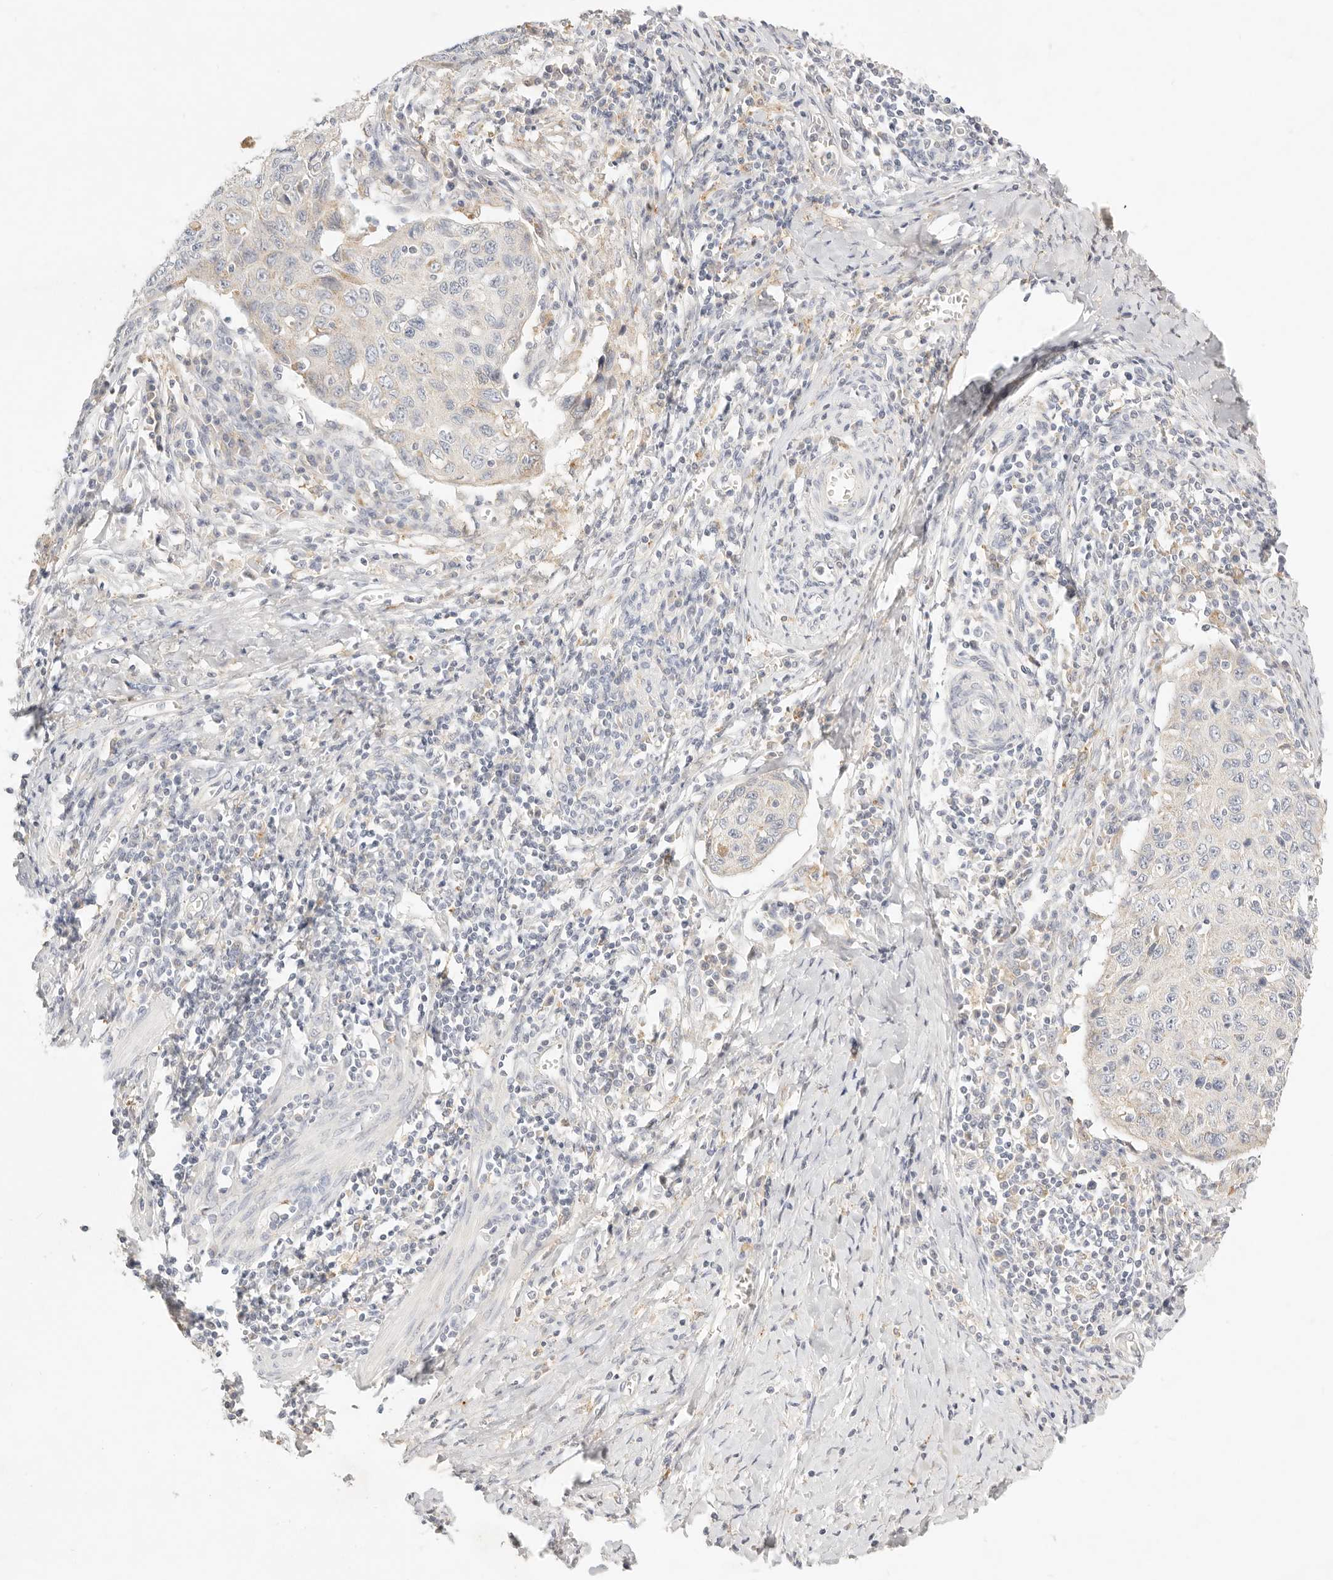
{"staining": {"intensity": "negative", "quantity": "none", "location": "none"}, "tissue": "cervical cancer", "cell_type": "Tumor cells", "image_type": "cancer", "snomed": [{"axis": "morphology", "description": "Squamous cell carcinoma, NOS"}, {"axis": "topography", "description": "Cervix"}], "caption": "IHC photomicrograph of human cervical squamous cell carcinoma stained for a protein (brown), which displays no expression in tumor cells.", "gene": "ACOX1", "patient": {"sex": "female", "age": 53}}